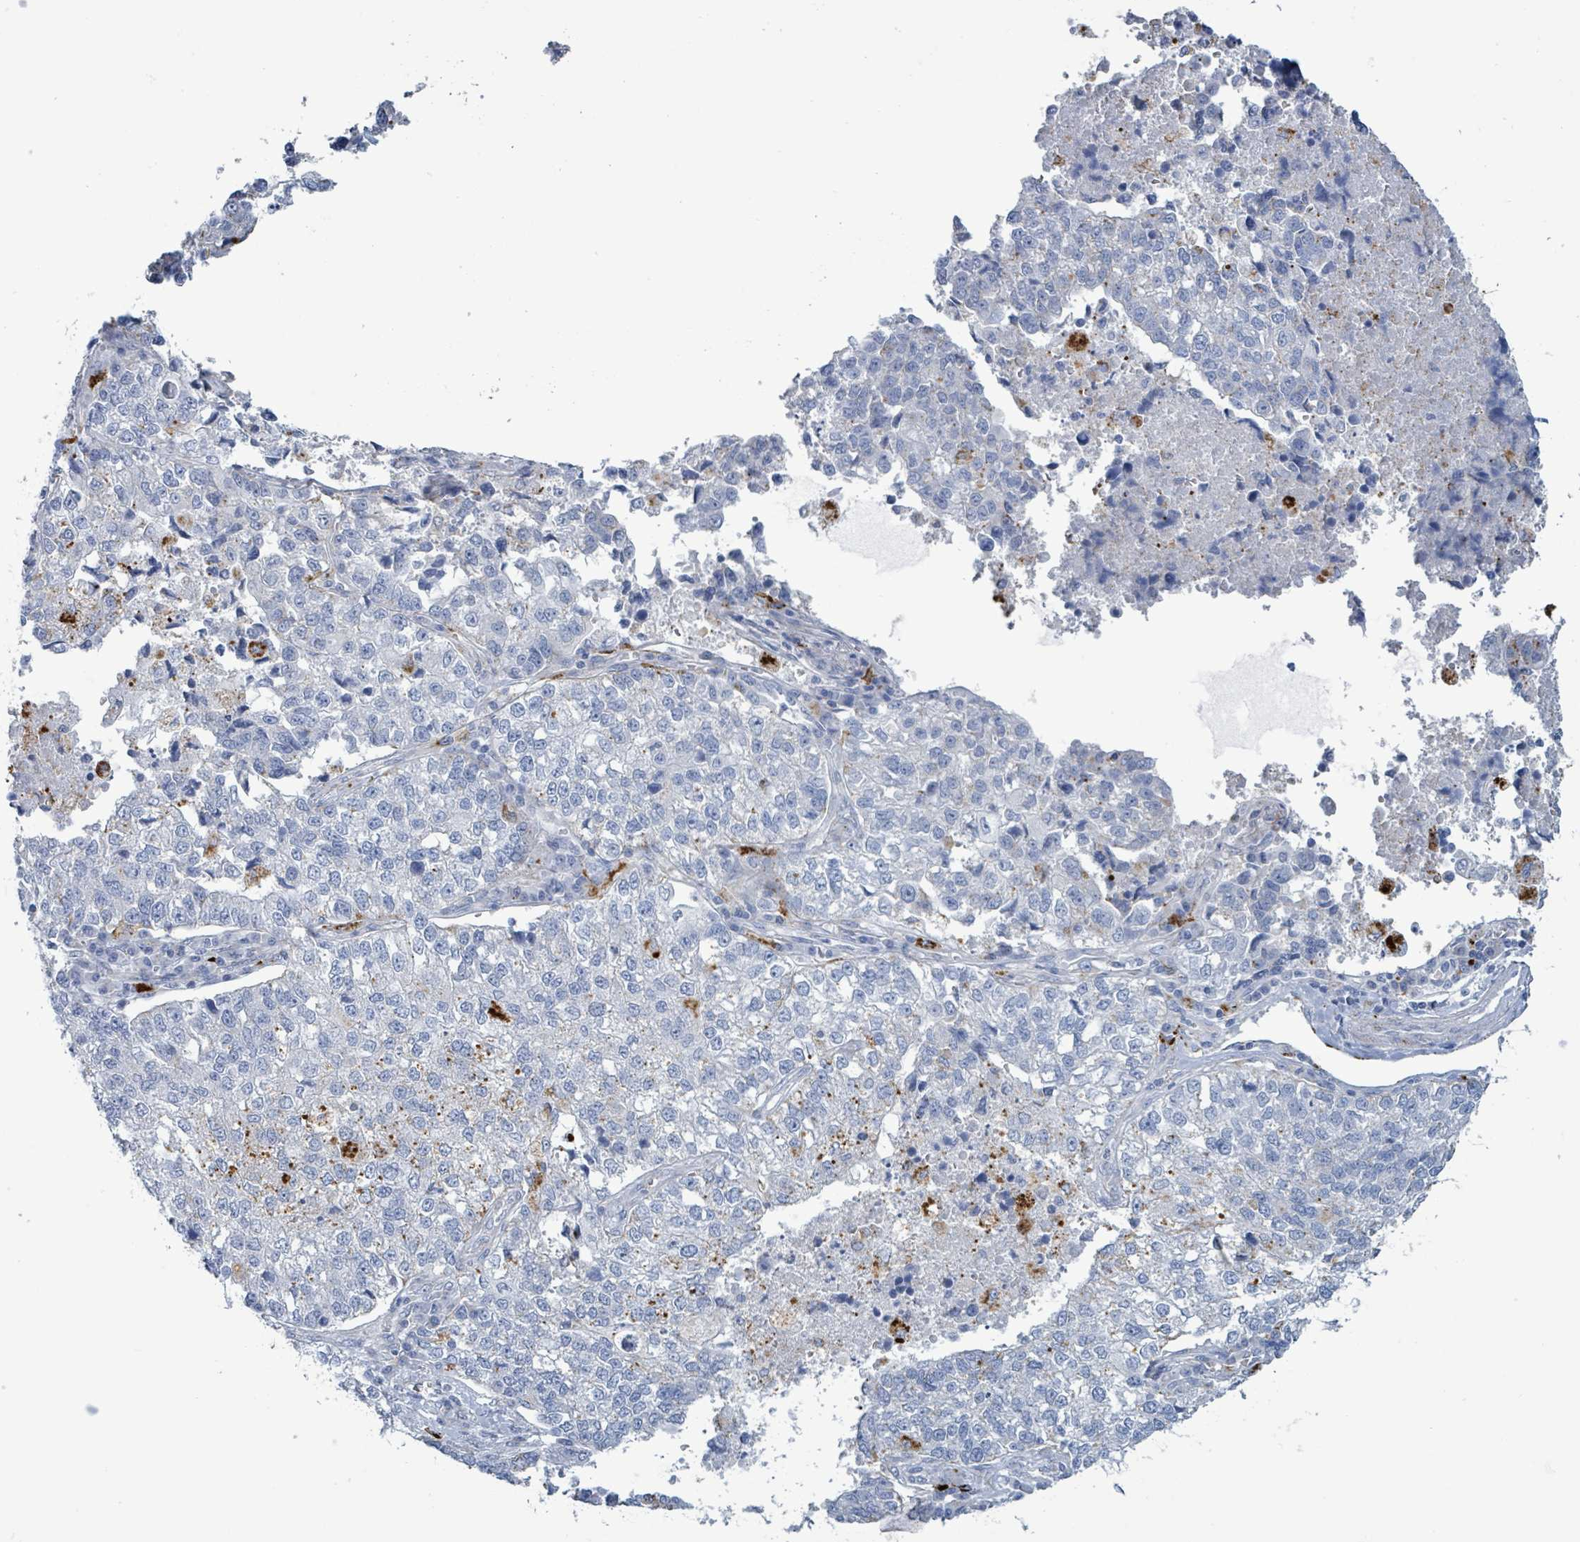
{"staining": {"intensity": "negative", "quantity": "none", "location": "none"}, "tissue": "lung cancer", "cell_type": "Tumor cells", "image_type": "cancer", "snomed": [{"axis": "morphology", "description": "Adenocarcinoma, NOS"}, {"axis": "topography", "description": "Lung"}], "caption": "Immunohistochemistry (IHC) histopathology image of lung adenocarcinoma stained for a protein (brown), which reveals no staining in tumor cells. The staining was performed using DAB to visualize the protein expression in brown, while the nuclei were stained in blue with hematoxylin (Magnification: 20x).", "gene": "PKLR", "patient": {"sex": "male", "age": 49}}